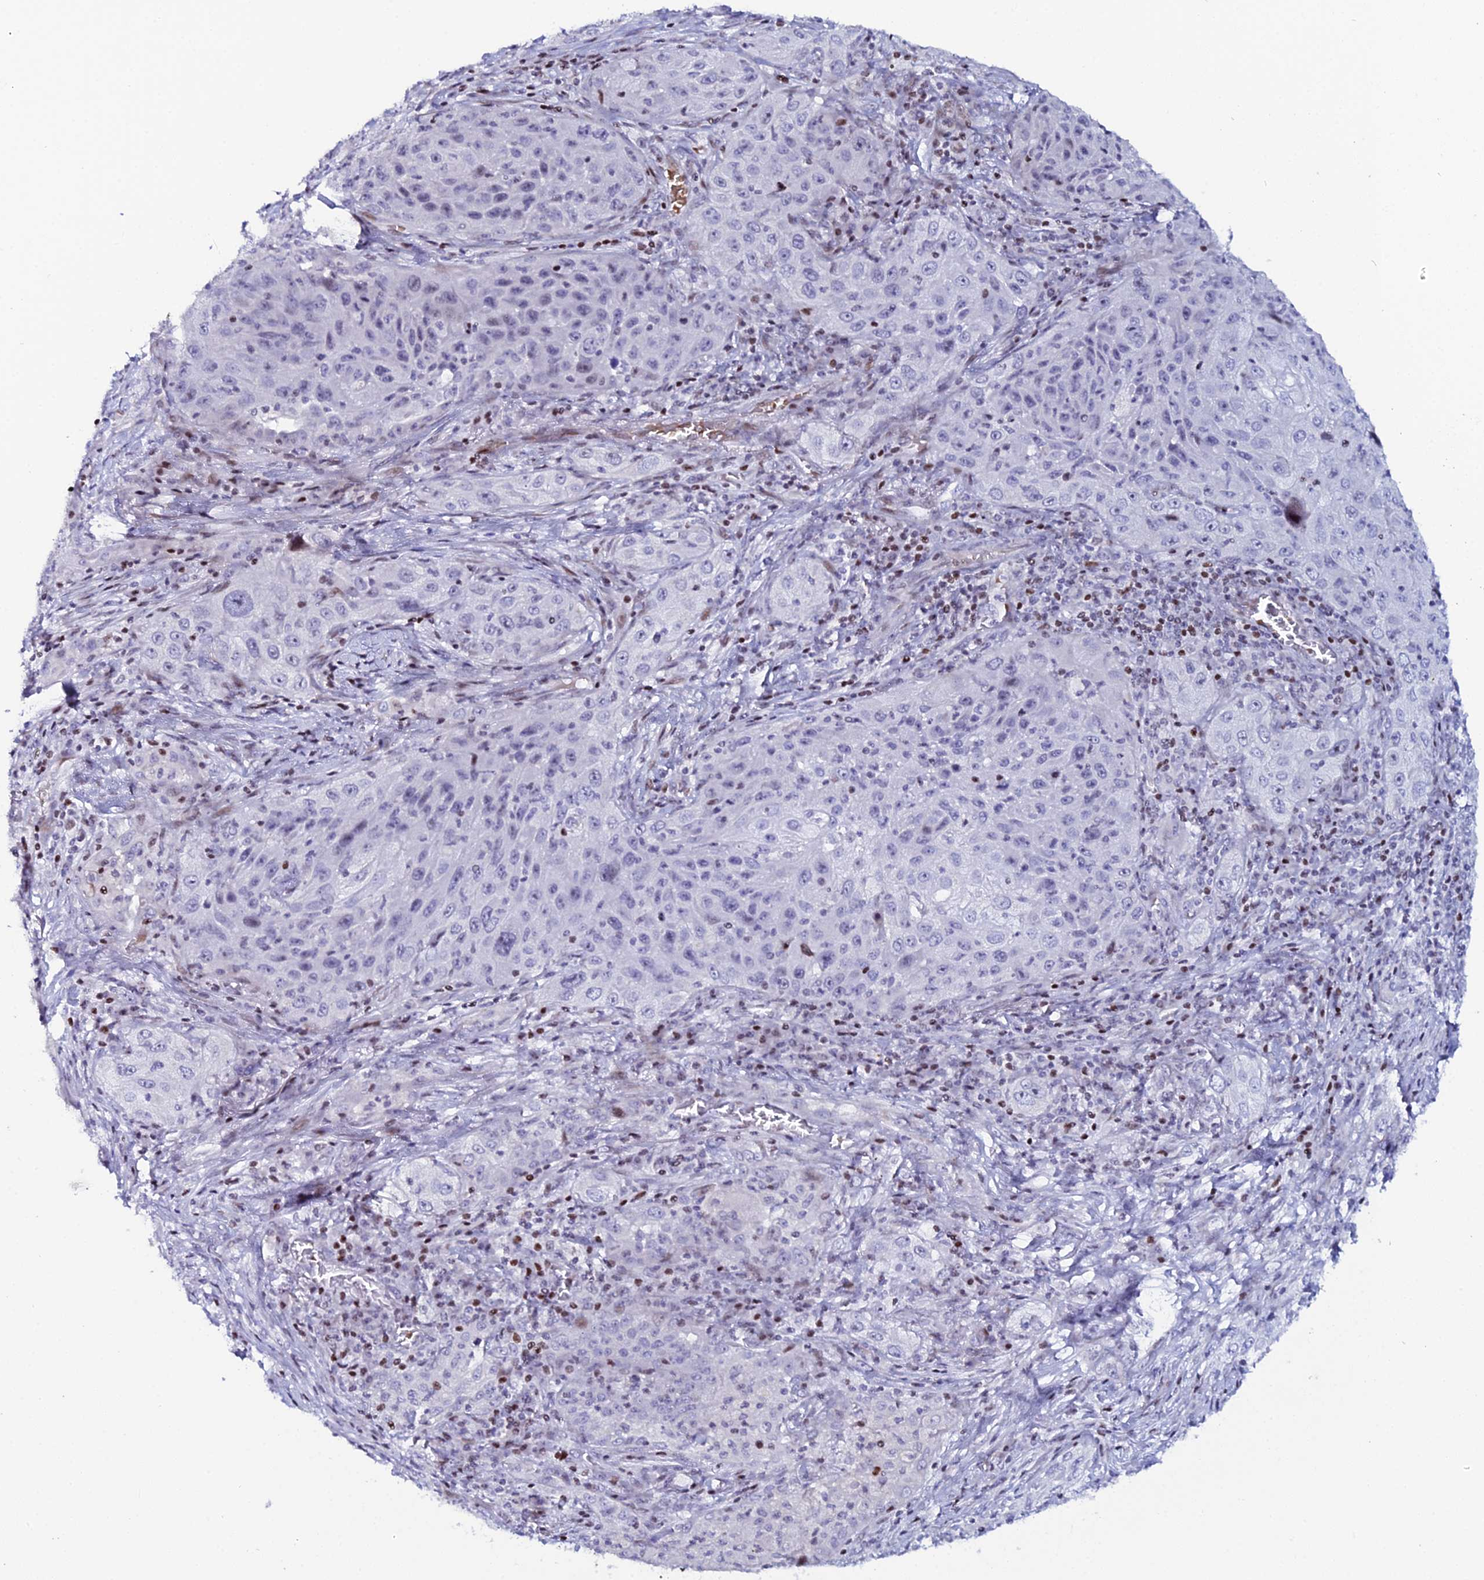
{"staining": {"intensity": "negative", "quantity": "none", "location": "none"}, "tissue": "lung cancer", "cell_type": "Tumor cells", "image_type": "cancer", "snomed": [{"axis": "morphology", "description": "Squamous cell carcinoma, NOS"}, {"axis": "topography", "description": "Lung"}], "caption": "Histopathology image shows no significant protein staining in tumor cells of lung squamous cell carcinoma. (Brightfield microscopy of DAB immunohistochemistry at high magnification).", "gene": "MYNN", "patient": {"sex": "female", "age": 69}}